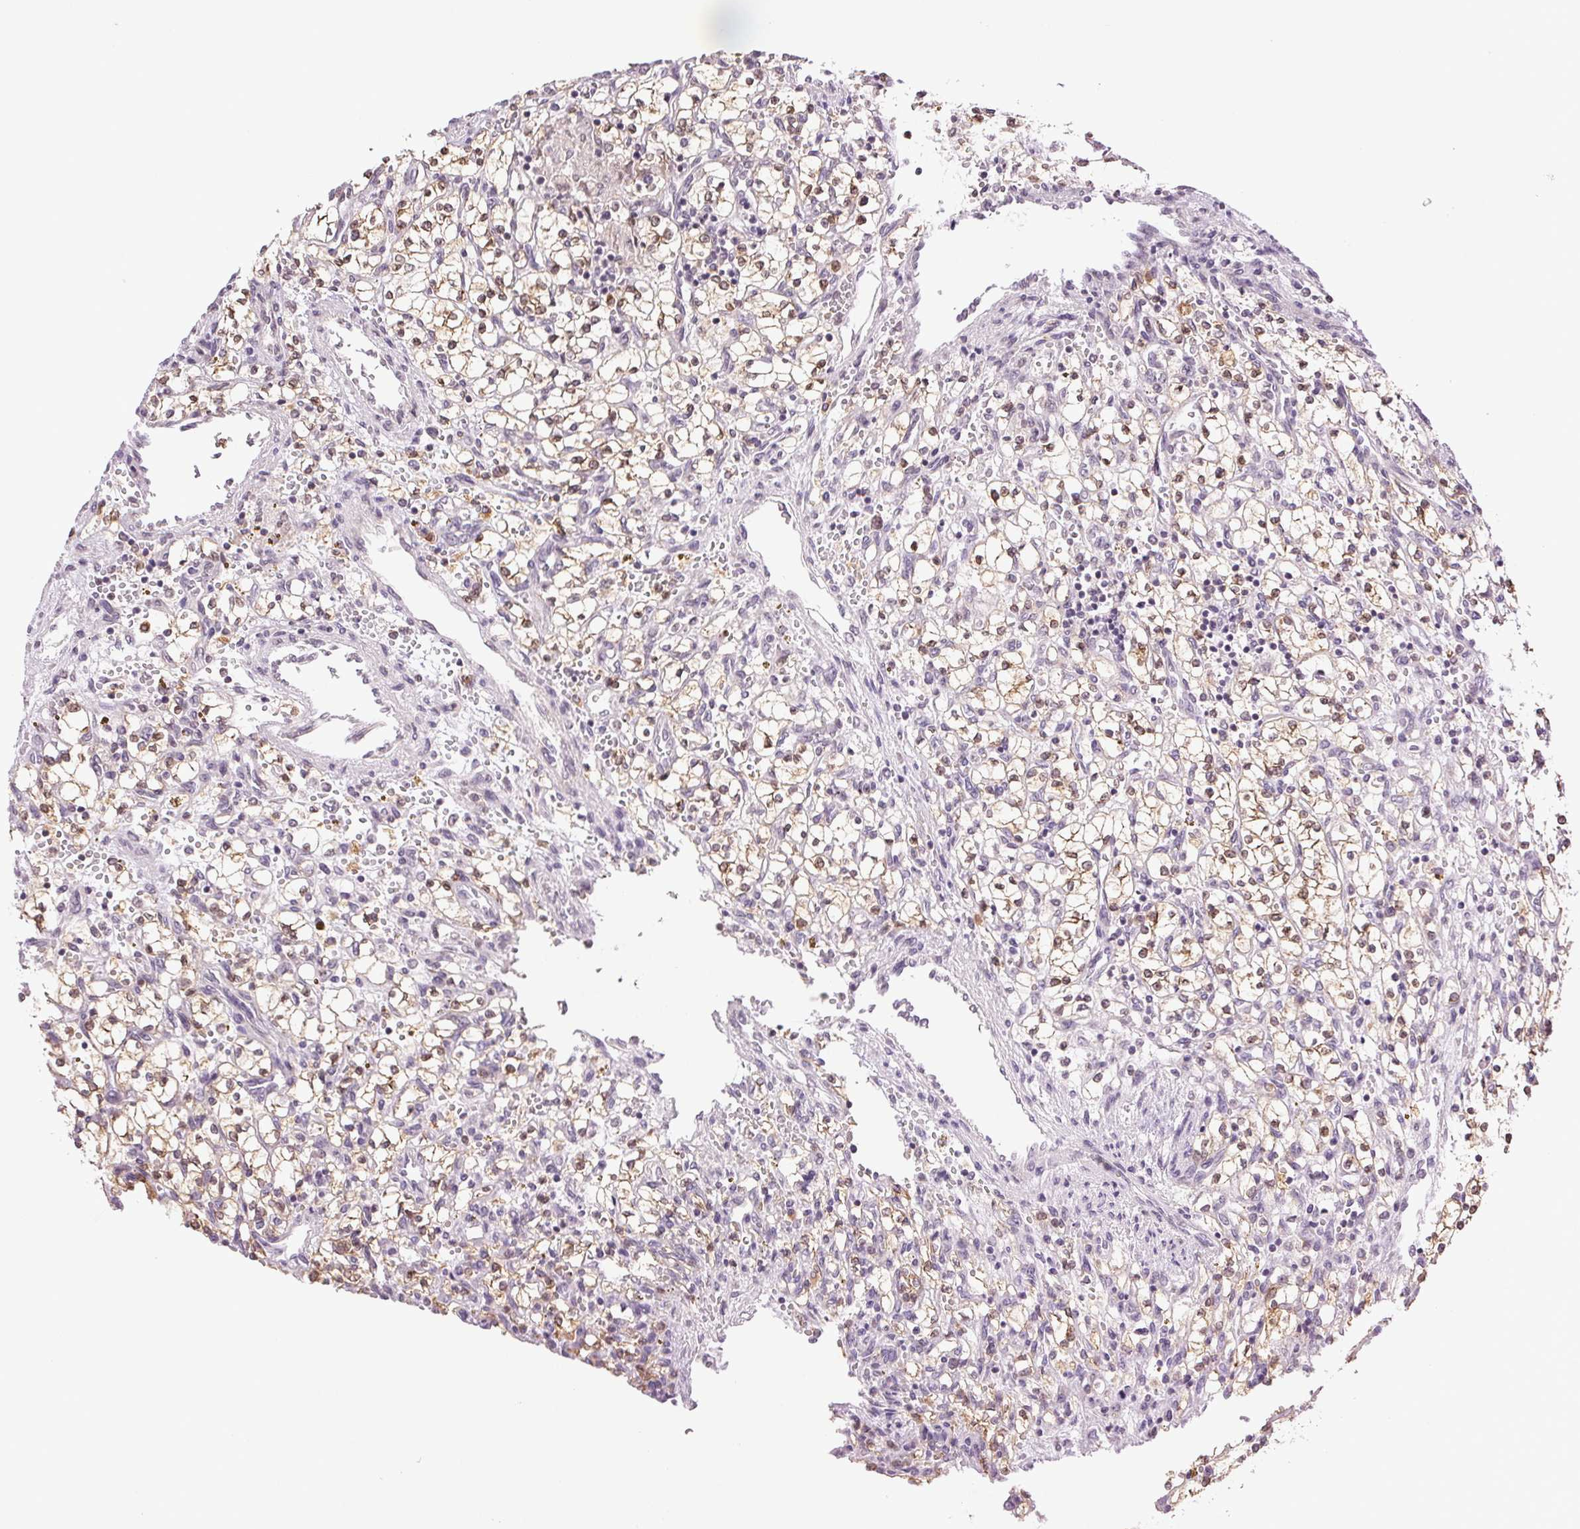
{"staining": {"intensity": "weak", "quantity": "<25%", "location": "cytoplasmic/membranous"}, "tissue": "renal cancer", "cell_type": "Tumor cells", "image_type": "cancer", "snomed": [{"axis": "morphology", "description": "Adenocarcinoma, NOS"}, {"axis": "topography", "description": "Kidney"}], "caption": "DAB (3,3'-diaminobenzidine) immunohistochemical staining of human renal cancer (adenocarcinoma) shows no significant positivity in tumor cells.", "gene": "TNNT3", "patient": {"sex": "female", "age": 64}}